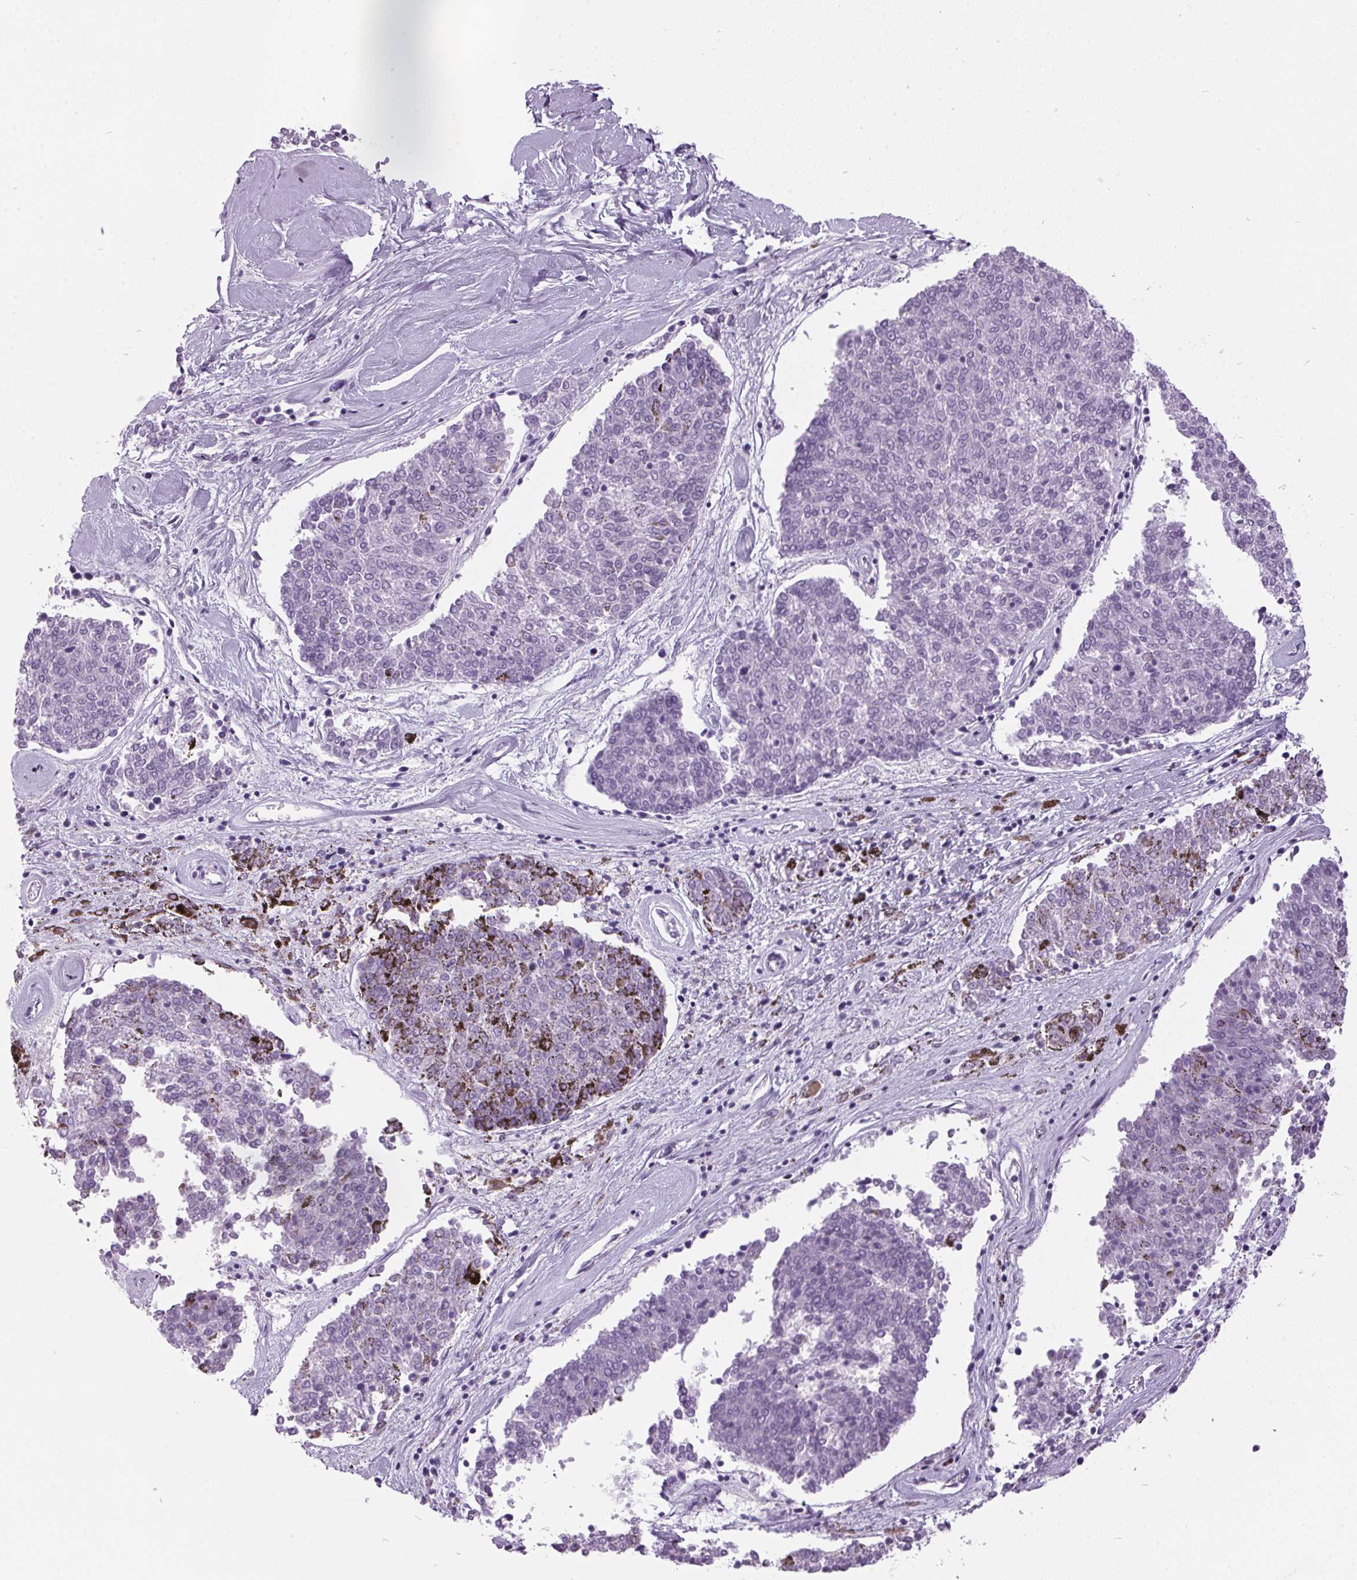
{"staining": {"intensity": "negative", "quantity": "none", "location": "none"}, "tissue": "melanoma", "cell_type": "Tumor cells", "image_type": "cancer", "snomed": [{"axis": "morphology", "description": "Malignant melanoma, NOS"}, {"axis": "topography", "description": "Skin"}], "caption": "Immunohistochemical staining of human melanoma exhibits no significant expression in tumor cells.", "gene": "ODAD2", "patient": {"sex": "female", "age": 72}}